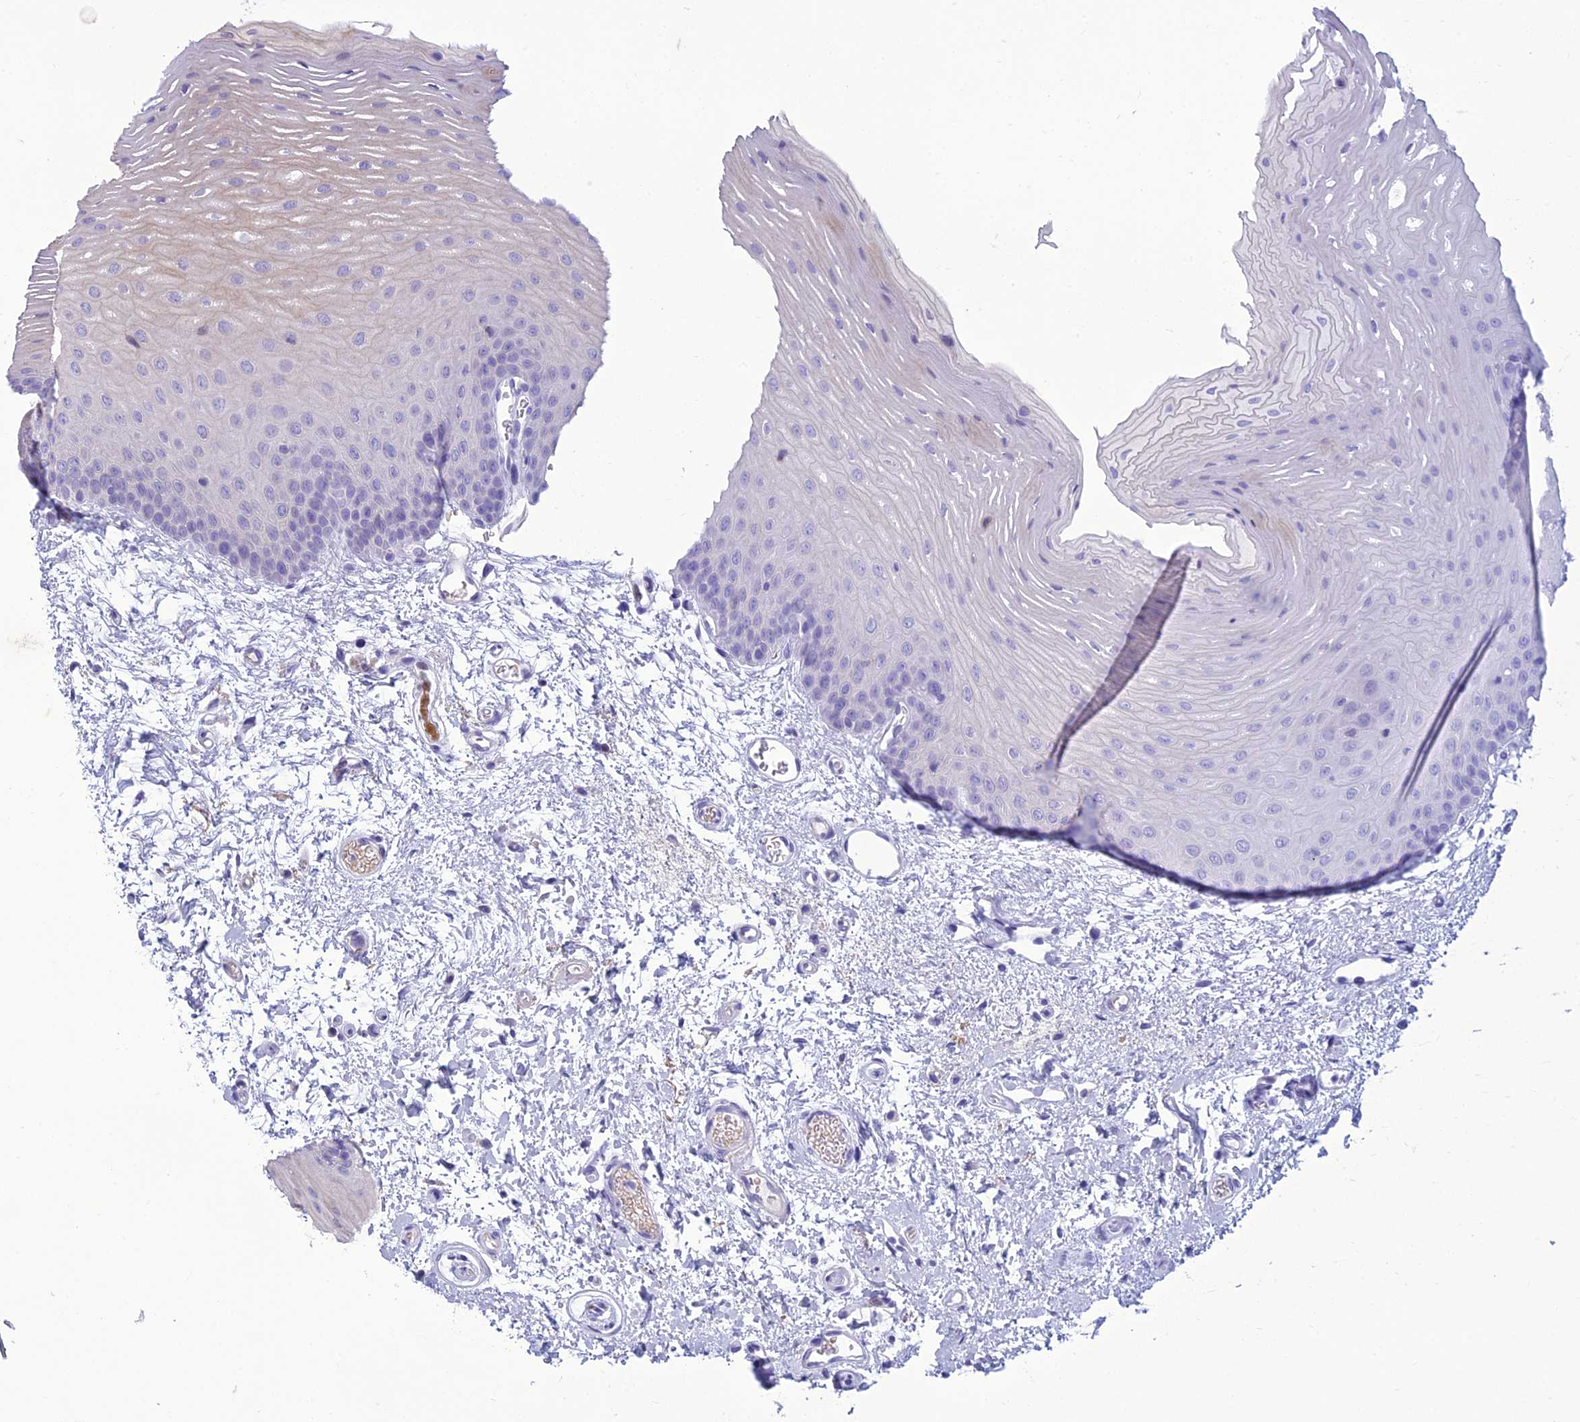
{"staining": {"intensity": "negative", "quantity": "none", "location": "none"}, "tissue": "oral mucosa", "cell_type": "Squamous epithelial cells", "image_type": "normal", "snomed": [{"axis": "morphology", "description": "Normal tissue, NOS"}, {"axis": "topography", "description": "Oral tissue"}], "caption": "This histopathology image is of normal oral mucosa stained with IHC to label a protein in brown with the nuclei are counter-stained blue. There is no positivity in squamous epithelial cells.", "gene": "ANKS4B", "patient": {"sex": "female", "age": 70}}